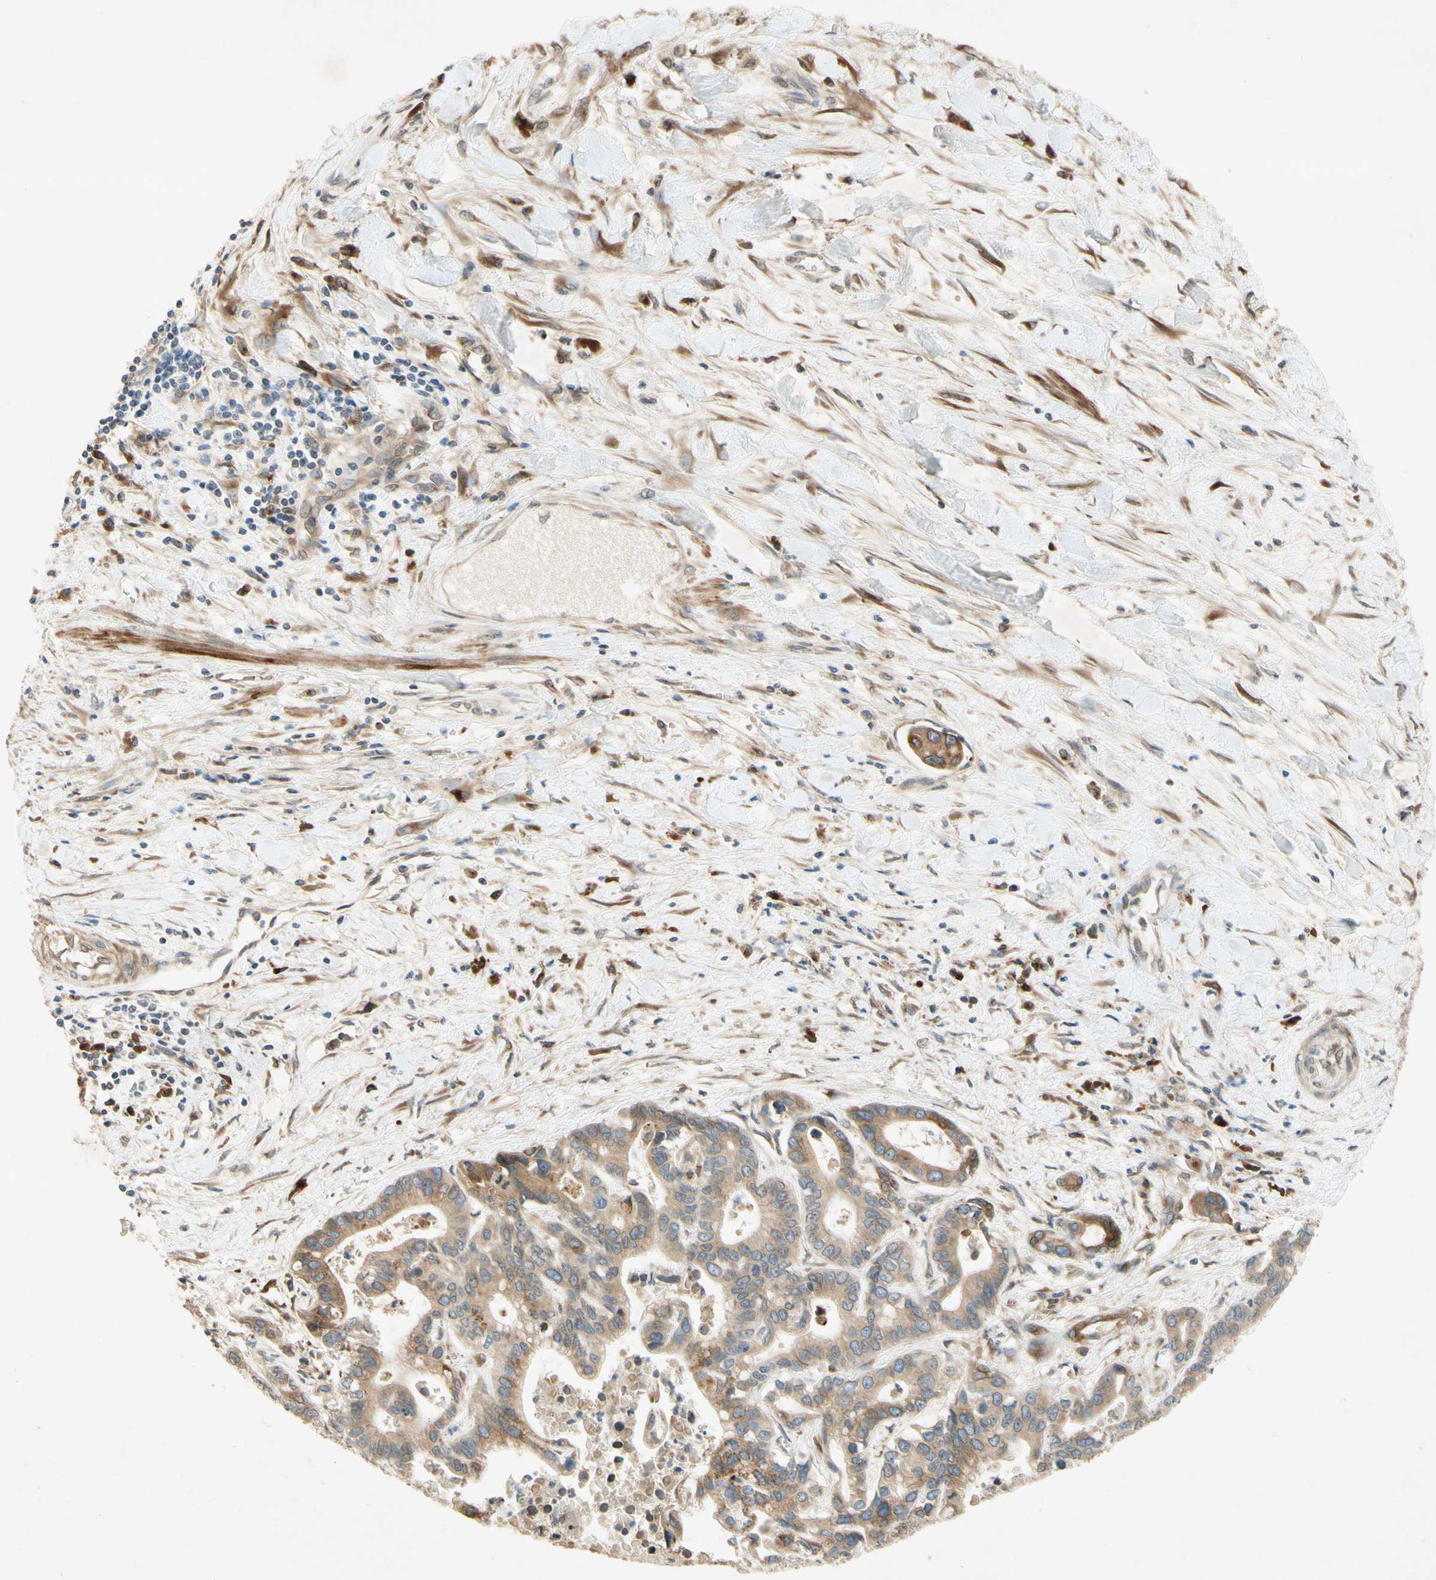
{"staining": {"intensity": "weak", "quantity": ">75%", "location": "cytoplasmic/membranous,nuclear"}, "tissue": "liver cancer", "cell_type": "Tumor cells", "image_type": "cancer", "snomed": [{"axis": "morphology", "description": "Cholangiocarcinoma"}, {"axis": "topography", "description": "Liver"}], "caption": "Liver cholangiocarcinoma was stained to show a protein in brown. There is low levels of weak cytoplasmic/membranous and nuclear staining in approximately >75% of tumor cells. Using DAB (3,3'-diaminobenzidine) (brown) and hematoxylin (blue) stains, captured at high magnification using brightfield microscopy.", "gene": "PTPRU", "patient": {"sex": "female", "age": 65}}